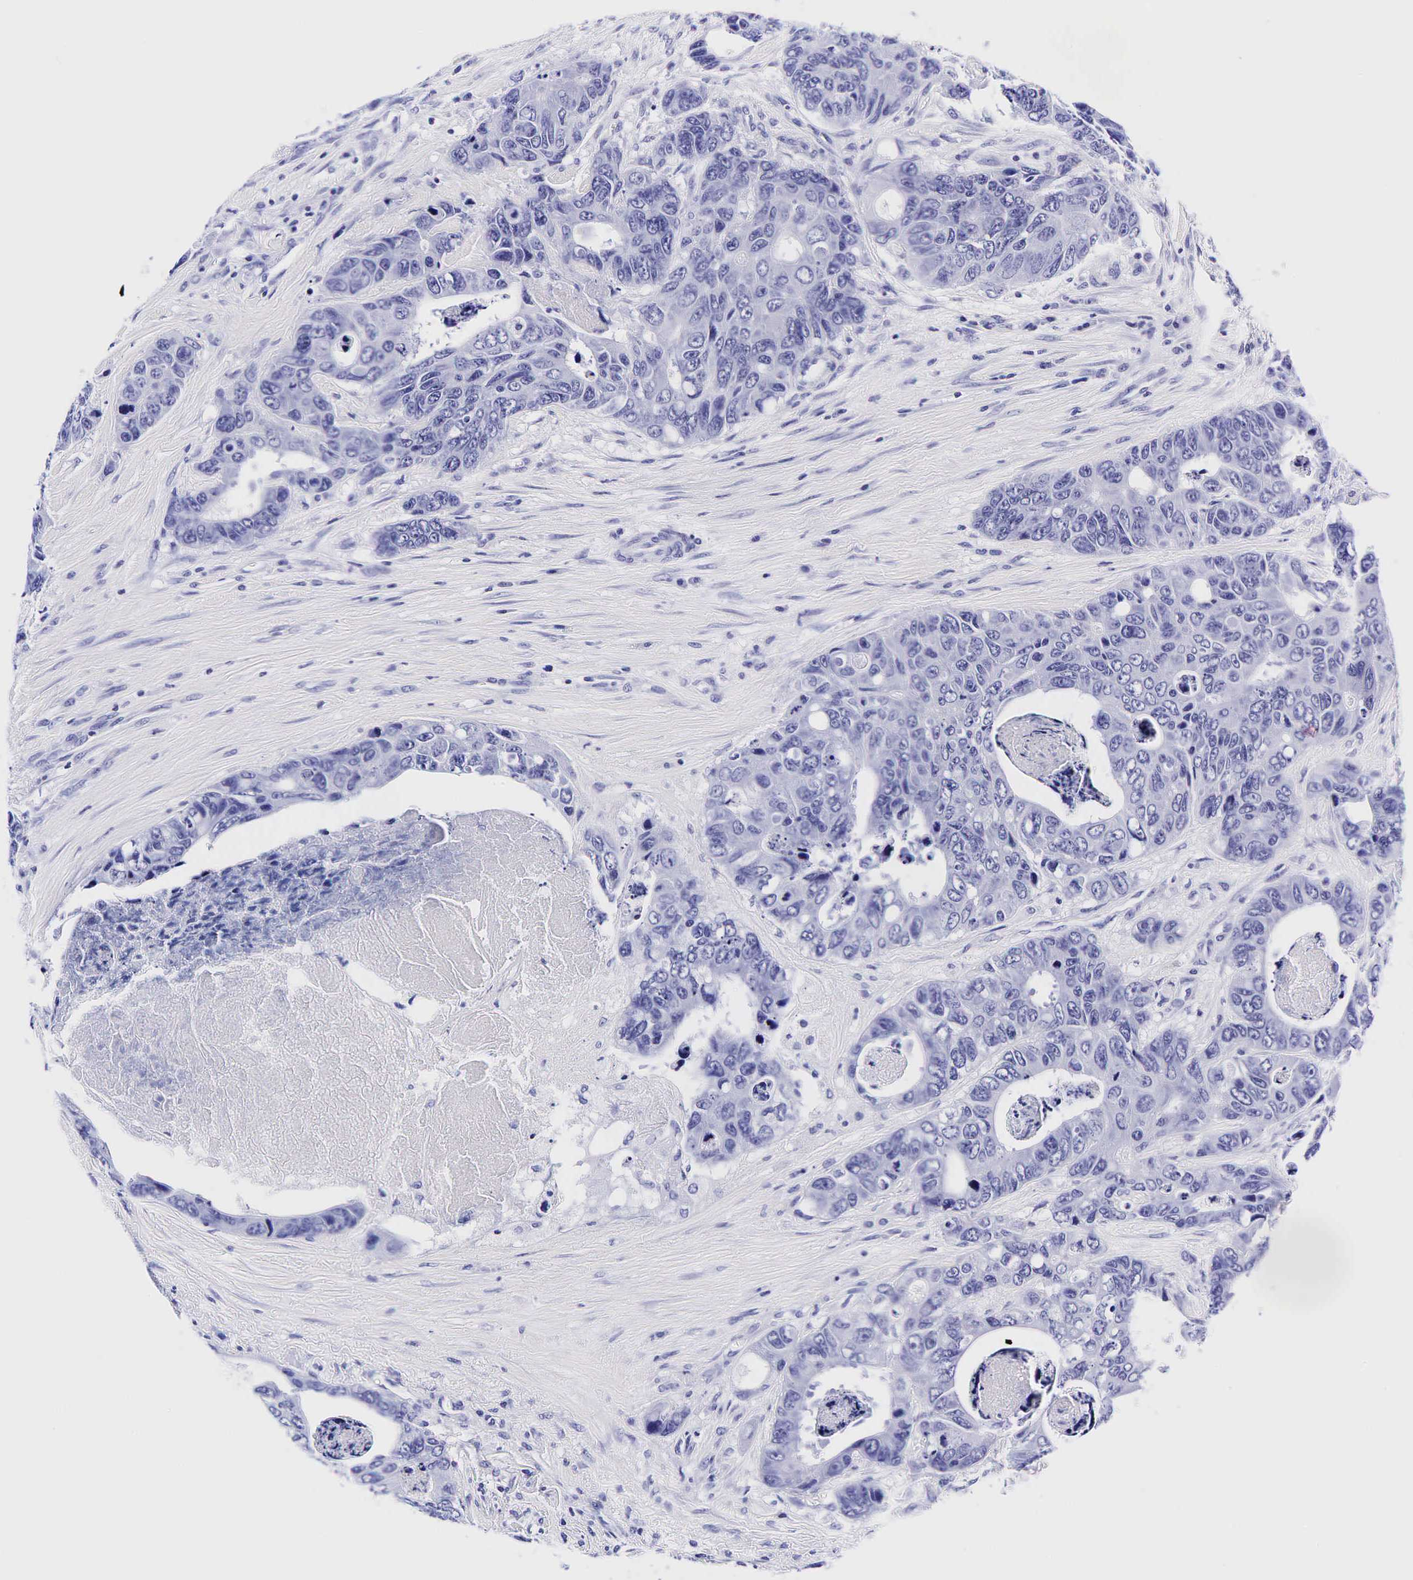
{"staining": {"intensity": "negative", "quantity": "none", "location": "none"}, "tissue": "colorectal cancer", "cell_type": "Tumor cells", "image_type": "cancer", "snomed": [{"axis": "morphology", "description": "Adenocarcinoma, NOS"}, {"axis": "topography", "description": "Colon"}], "caption": "Immunohistochemical staining of human colorectal cancer (adenocarcinoma) reveals no significant expression in tumor cells.", "gene": "GCG", "patient": {"sex": "female", "age": 86}}